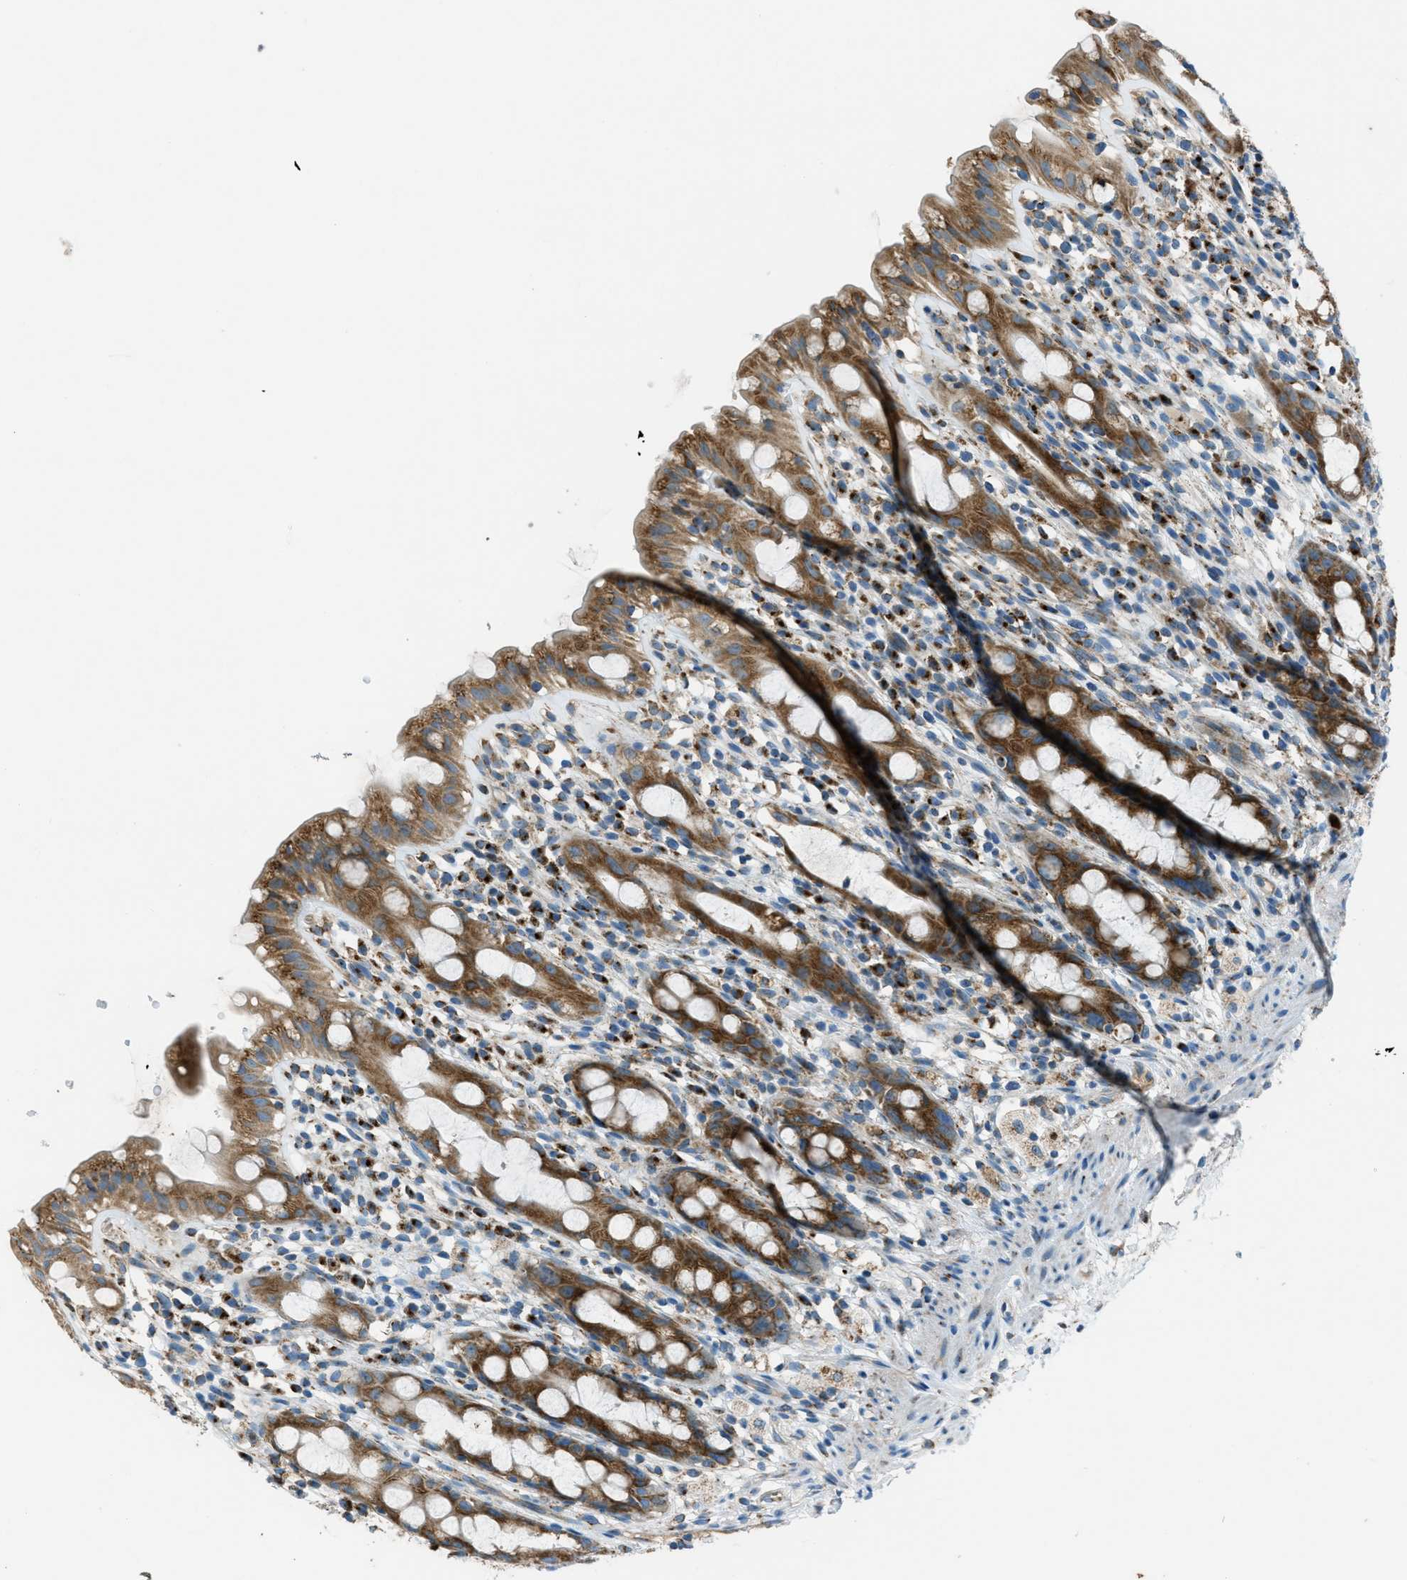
{"staining": {"intensity": "moderate", "quantity": ">75%", "location": "cytoplasmic/membranous"}, "tissue": "rectum", "cell_type": "Glandular cells", "image_type": "normal", "snomed": [{"axis": "morphology", "description": "Normal tissue, NOS"}, {"axis": "topography", "description": "Rectum"}], "caption": "Immunohistochemistry (DAB) staining of unremarkable human rectum exhibits moderate cytoplasmic/membranous protein expression in approximately >75% of glandular cells. Immunohistochemistry (ihc) stains the protein of interest in brown and the nuclei are stained blue.", "gene": "BCKDK", "patient": {"sex": "male", "age": 44}}